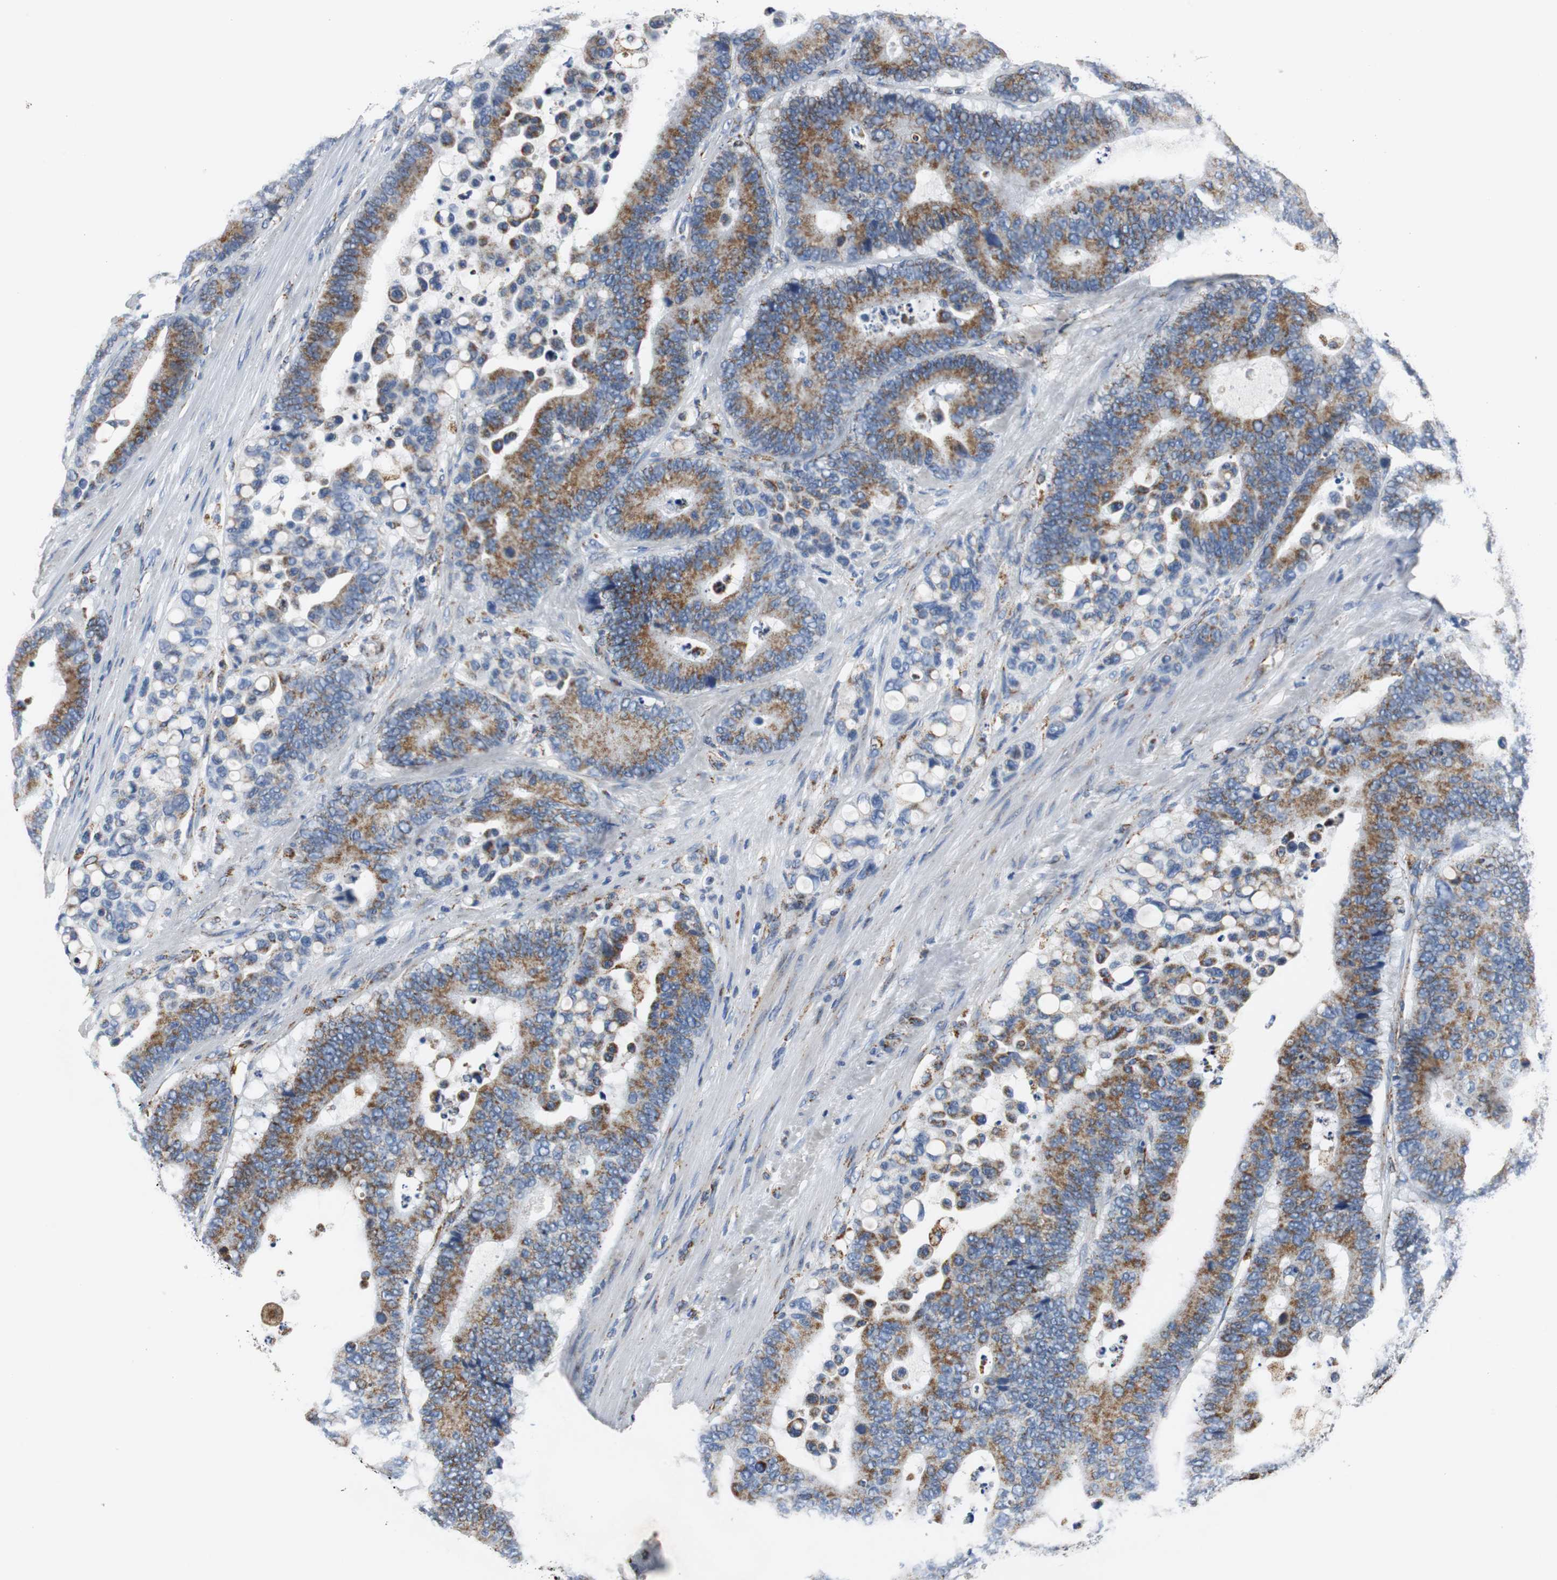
{"staining": {"intensity": "strong", "quantity": ">75%", "location": "cytoplasmic/membranous"}, "tissue": "colorectal cancer", "cell_type": "Tumor cells", "image_type": "cancer", "snomed": [{"axis": "morphology", "description": "Normal tissue, NOS"}, {"axis": "morphology", "description": "Adenocarcinoma, NOS"}, {"axis": "topography", "description": "Colon"}], "caption": "This is a micrograph of IHC staining of adenocarcinoma (colorectal), which shows strong expression in the cytoplasmic/membranous of tumor cells.", "gene": "C1QTNF7", "patient": {"sex": "male", "age": 82}}